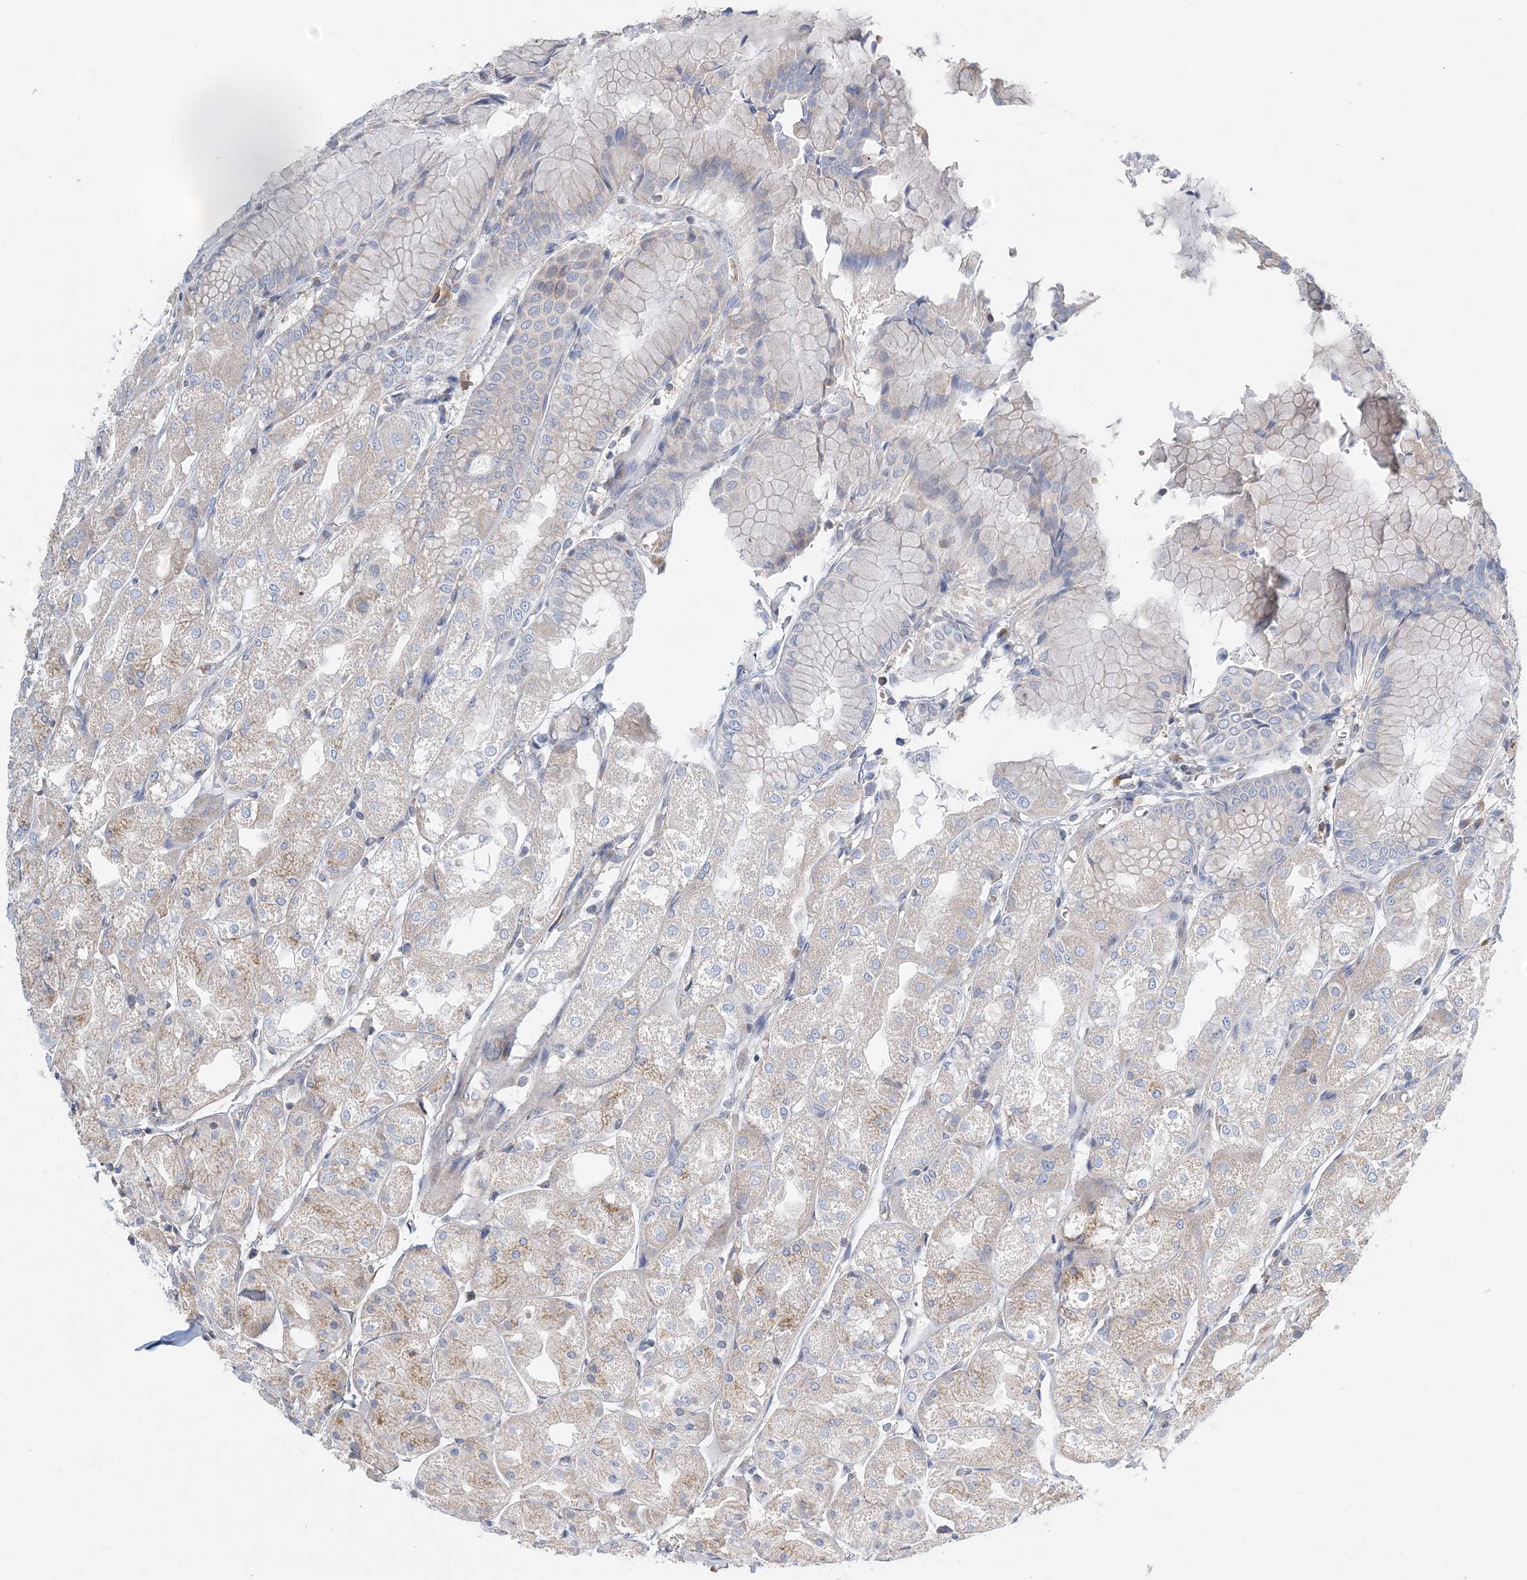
{"staining": {"intensity": "moderate", "quantity": "25%-75%", "location": "cytoplasmic/membranous"}, "tissue": "stomach", "cell_type": "Glandular cells", "image_type": "normal", "snomed": [{"axis": "morphology", "description": "Normal tissue, NOS"}, {"axis": "topography", "description": "Stomach, upper"}], "caption": "Immunohistochemical staining of unremarkable human stomach displays 25%-75% levels of moderate cytoplasmic/membranous protein positivity in approximately 25%-75% of glandular cells. (DAB = brown stain, brightfield microscopy at high magnification).", "gene": "FAM114A2", "patient": {"sex": "male", "age": 72}}